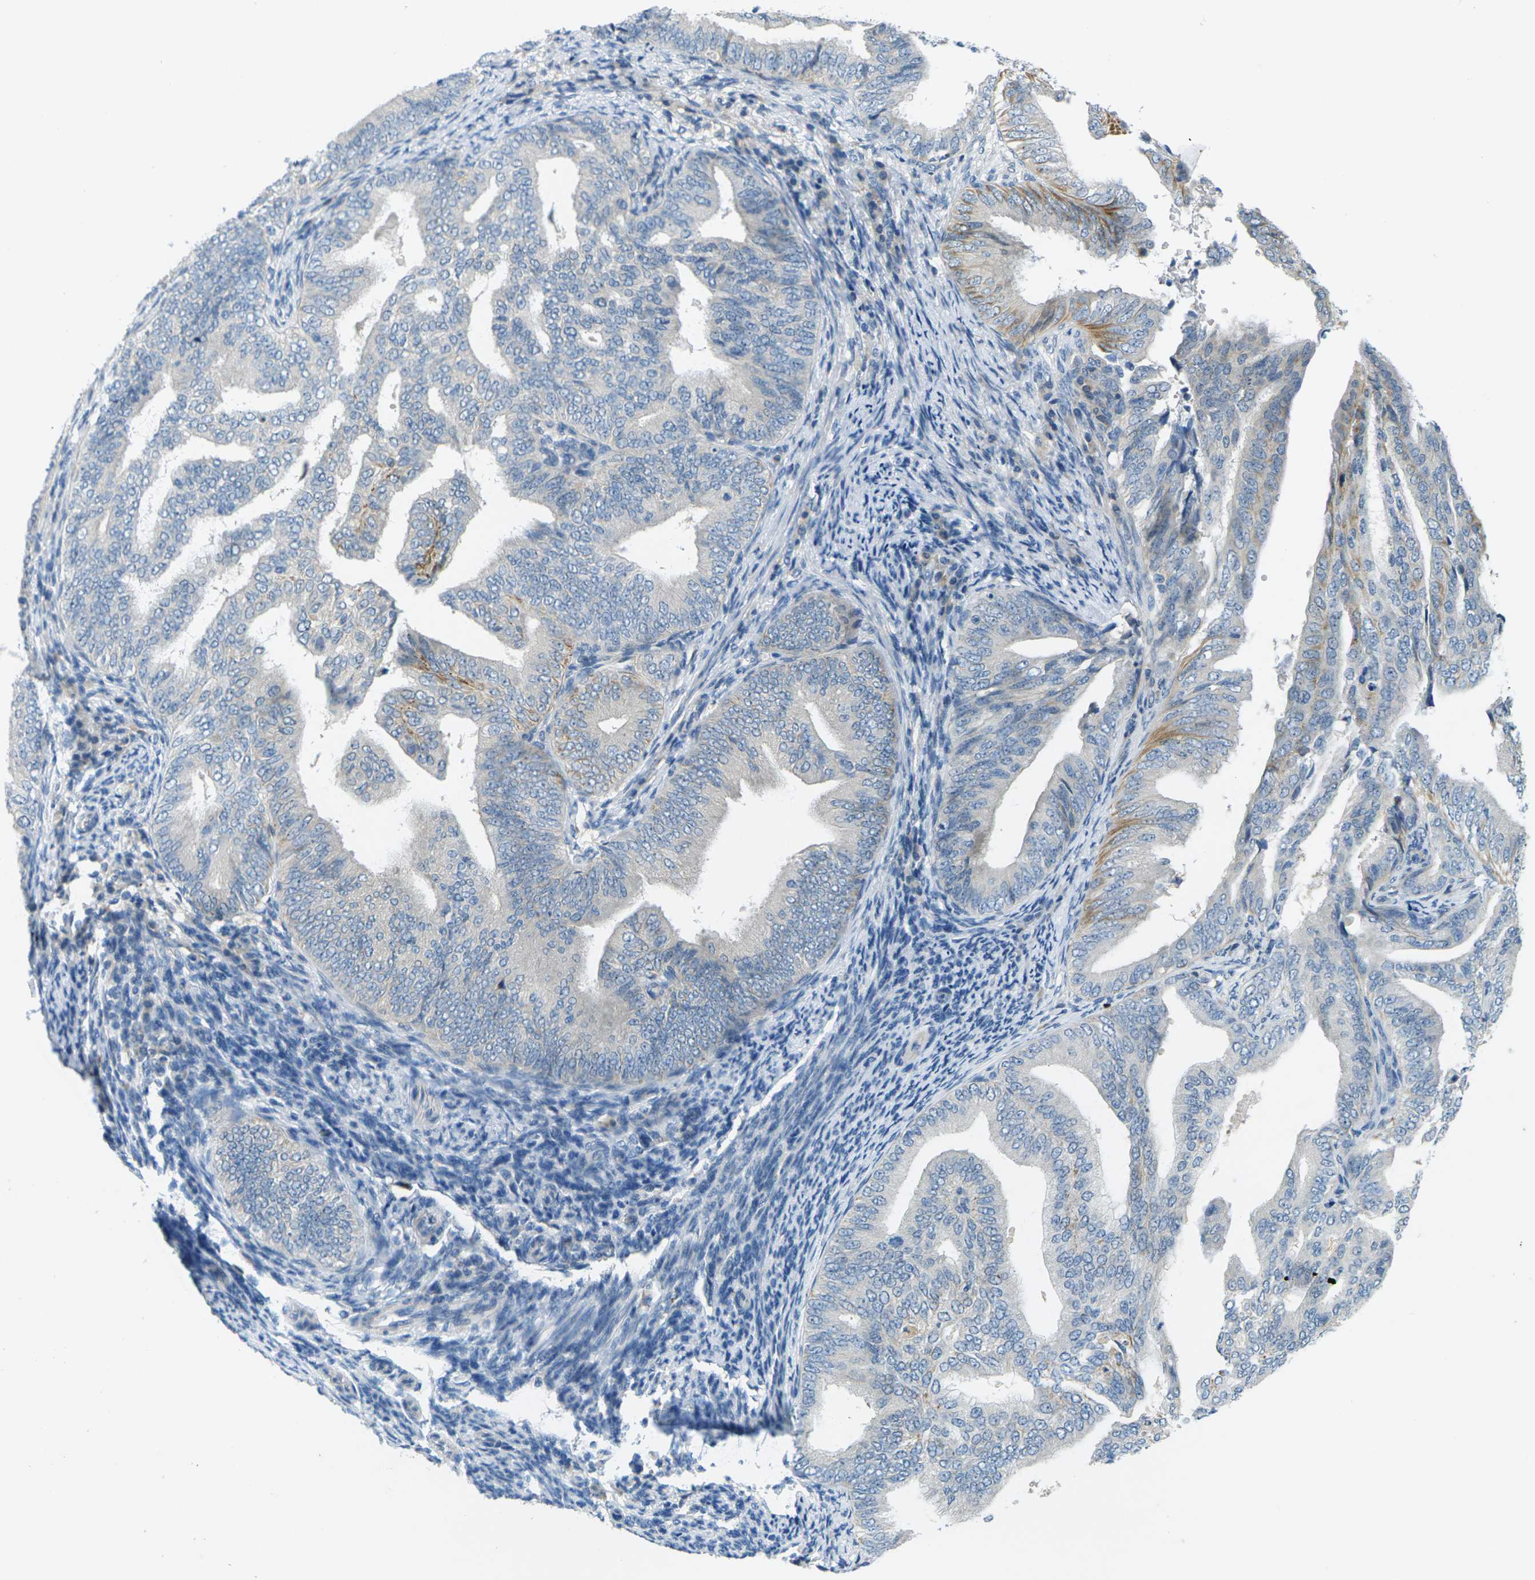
{"staining": {"intensity": "moderate", "quantity": "<25%", "location": "cytoplasmic/membranous"}, "tissue": "endometrial cancer", "cell_type": "Tumor cells", "image_type": "cancer", "snomed": [{"axis": "morphology", "description": "Adenocarcinoma, NOS"}, {"axis": "topography", "description": "Endometrium"}], "caption": "Human endometrial adenocarcinoma stained with a protein marker shows moderate staining in tumor cells.", "gene": "CYP2C8", "patient": {"sex": "female", "age": 58}}